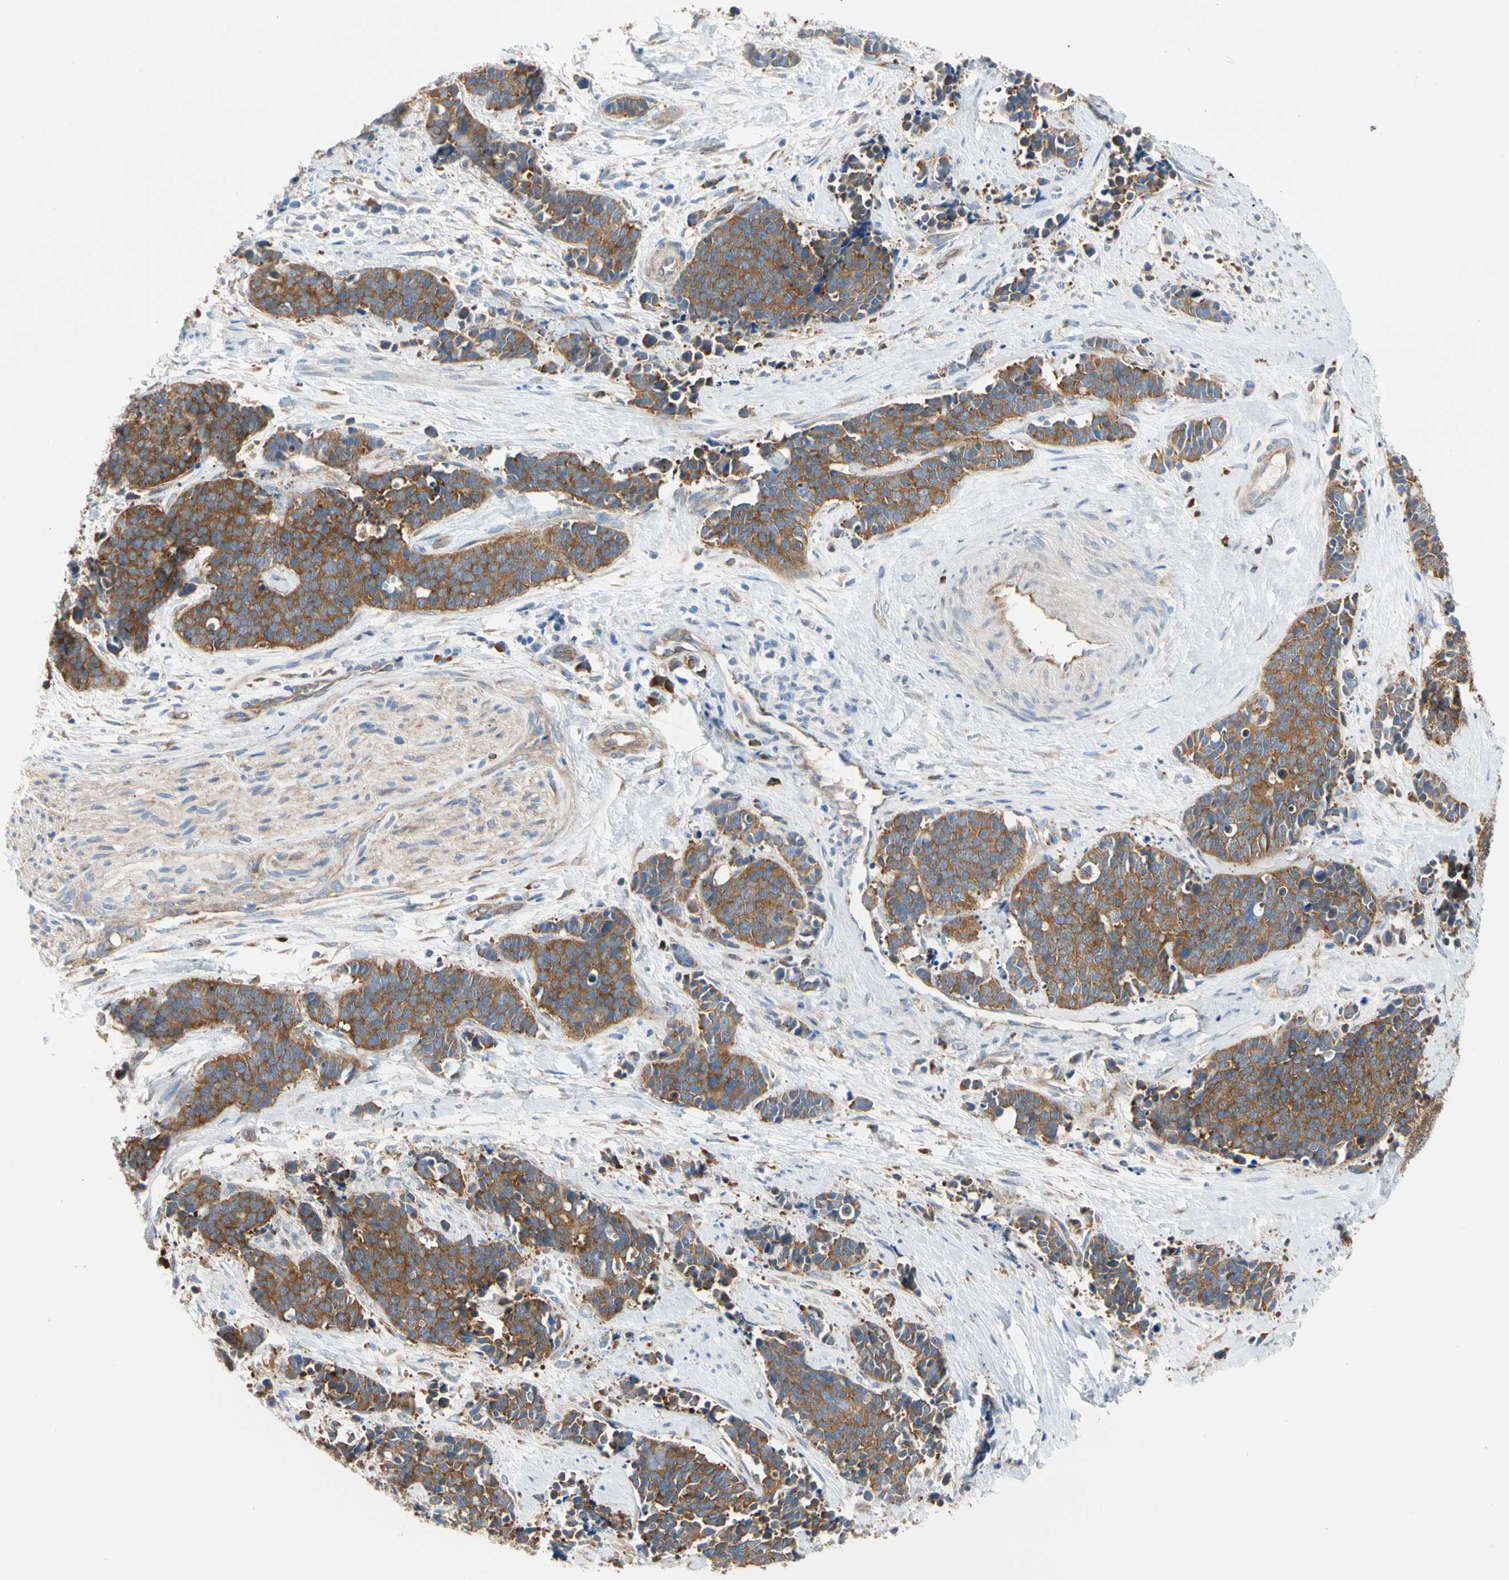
{"staining": {"intensity": "moderate", "quantity": ">75%", "location": "cytoplasmic/membranous"}, "tissue": "cervical cancer", "cell_type": "Tumor cells", "image_type": "cancer", "snomed": [{"axis": "morphology", "description": "Squamous cell carcinoma, NOS"}, {"axis": "topography", "description": "Cervix"}], "caption": "Brown immunohistochemical staining in human squamous cell carcinoma (cervical) demonstrates moderate cytoplasmic/membranous positivity in about >75% of tumor cells.", "gene": "GPHN", "patient": {"sex": "female", "age": 35}}